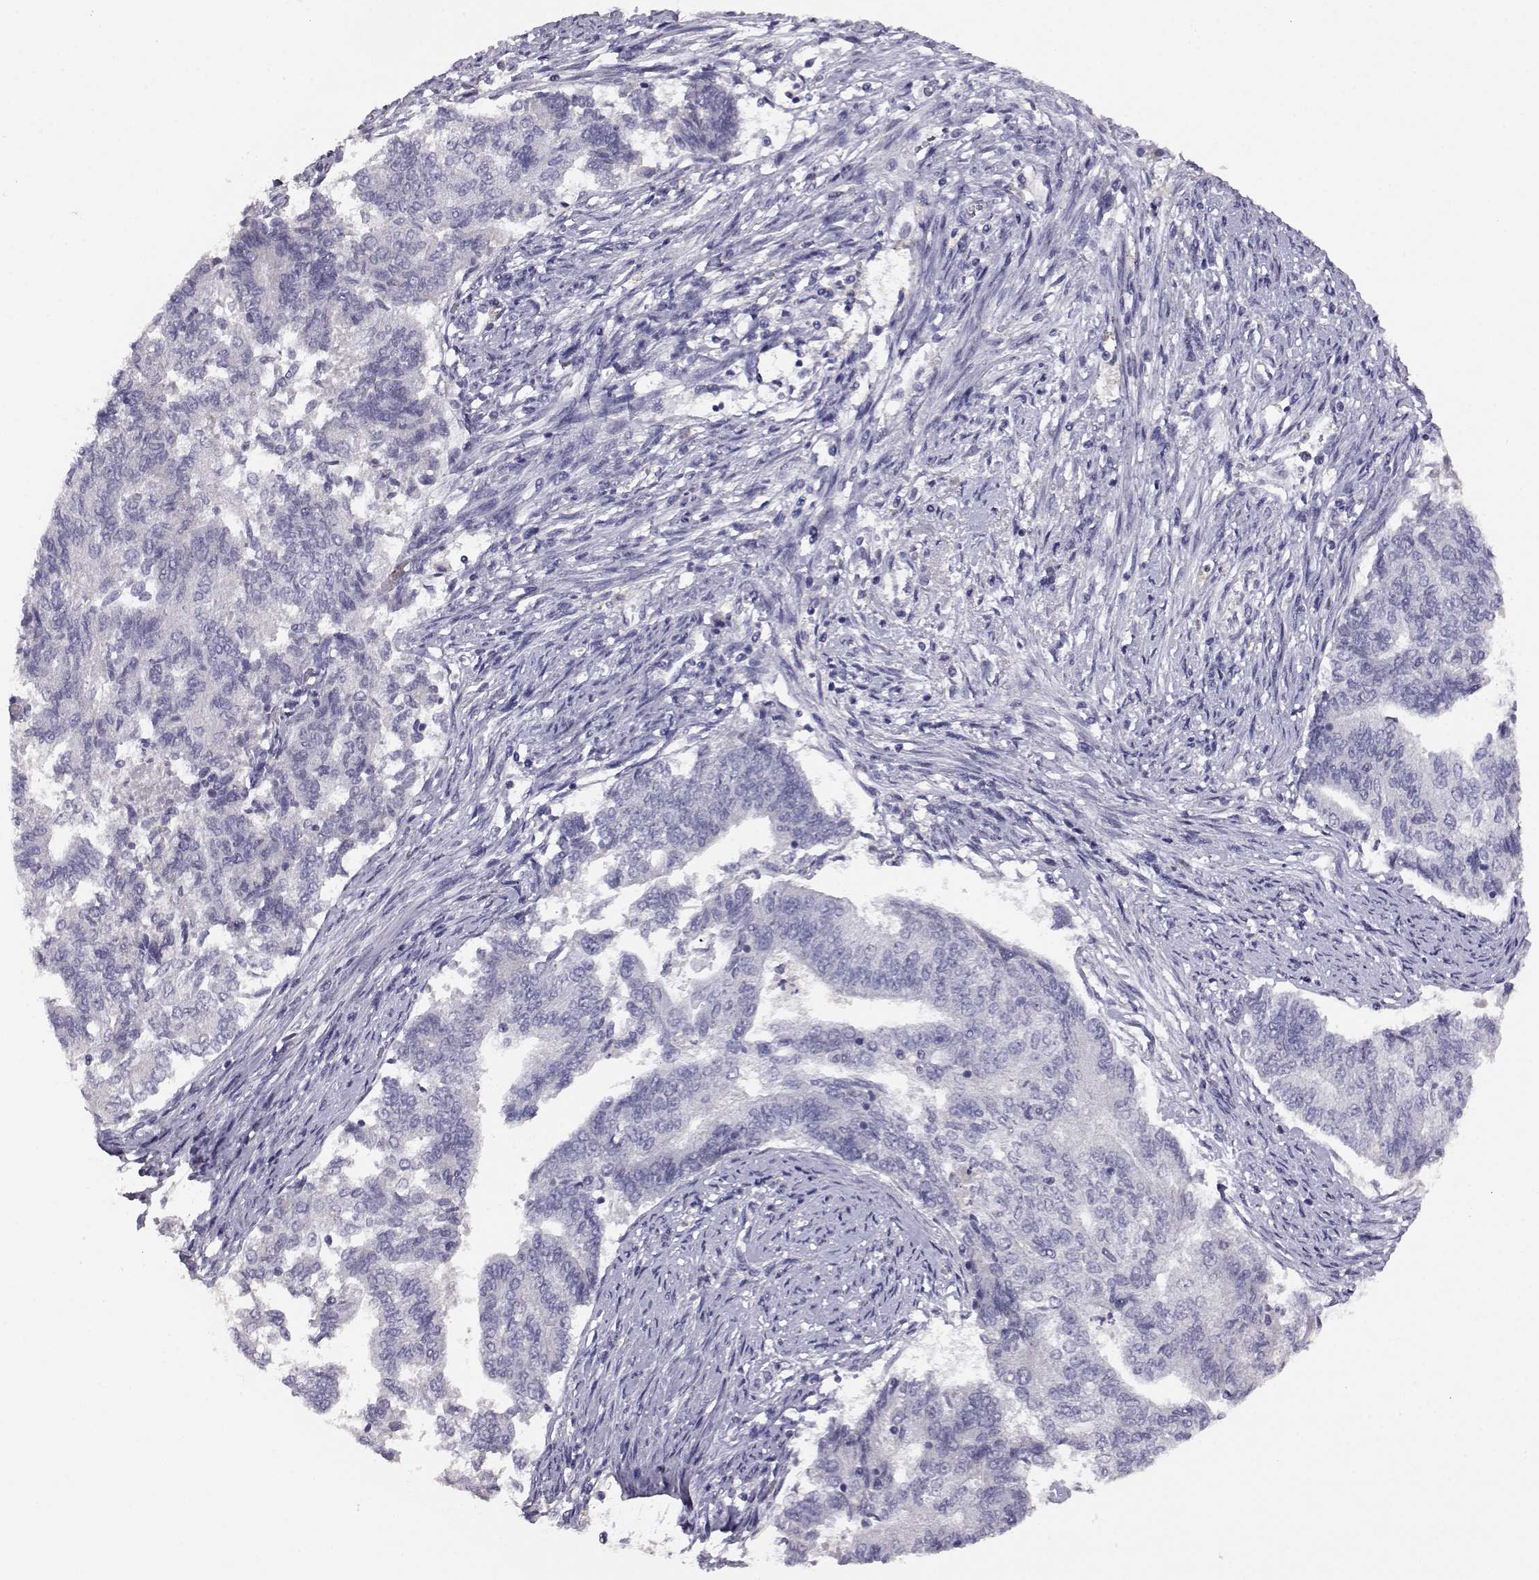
{"staining": {"intensity": "negative", "quantity": "none", "location": "none"}, "tissue": "endometrial cancer", "cell_type": "Tumor cells", "image_type": "cancer", "snomed": [{"axis": "morphology", "description": "Adenocarcinoma, NOS"}, {"axis": "topography", "description": "Endometrium"}], "caption": "IHC histopathology image of endometrial adenocarcinoma stained for a protein (brown), which reveals no staining in tumor cells.", "gene": "AKR1B1", "patient": {"sex": "female", "age": 65}}